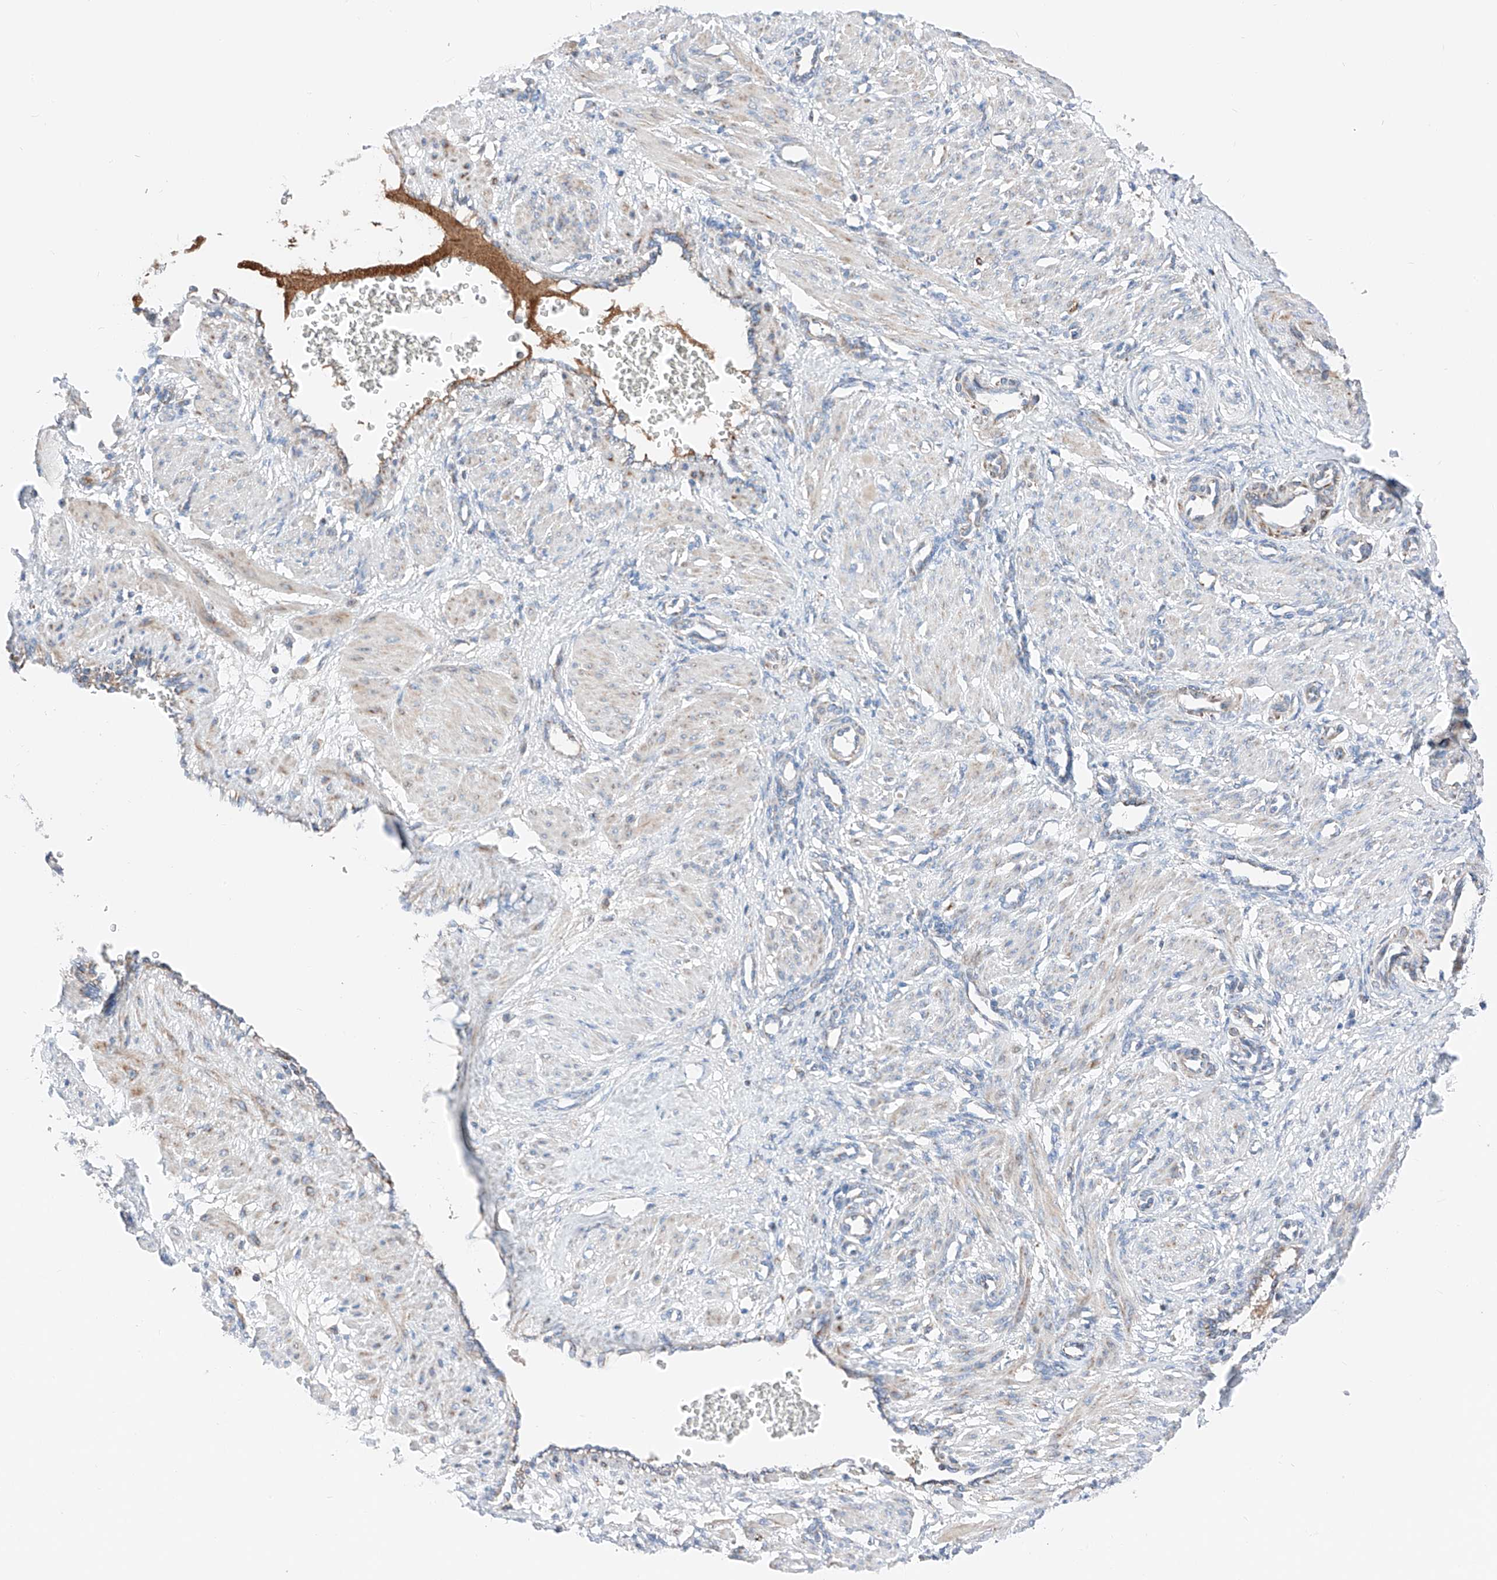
{"staining": {"intensity": "negative", "quantity": "none", "location": "none"}, "tissue": "smooth muscle", "cell_type": "Smooth muscle cells", "image_type": "normal", "snomed": [{"axis": "morphology", "description": "Normal tissue, NOS"}, {"axis": "topography", "description": "Endometrium"}], "caption": "Immunohistochemical staining of benign smooth muscle displays no significant expression in smooth muscle cells. Nuclei are stained in blue.", "gene": "MRAP", "patient": {"sex": "female", "age": 33}}